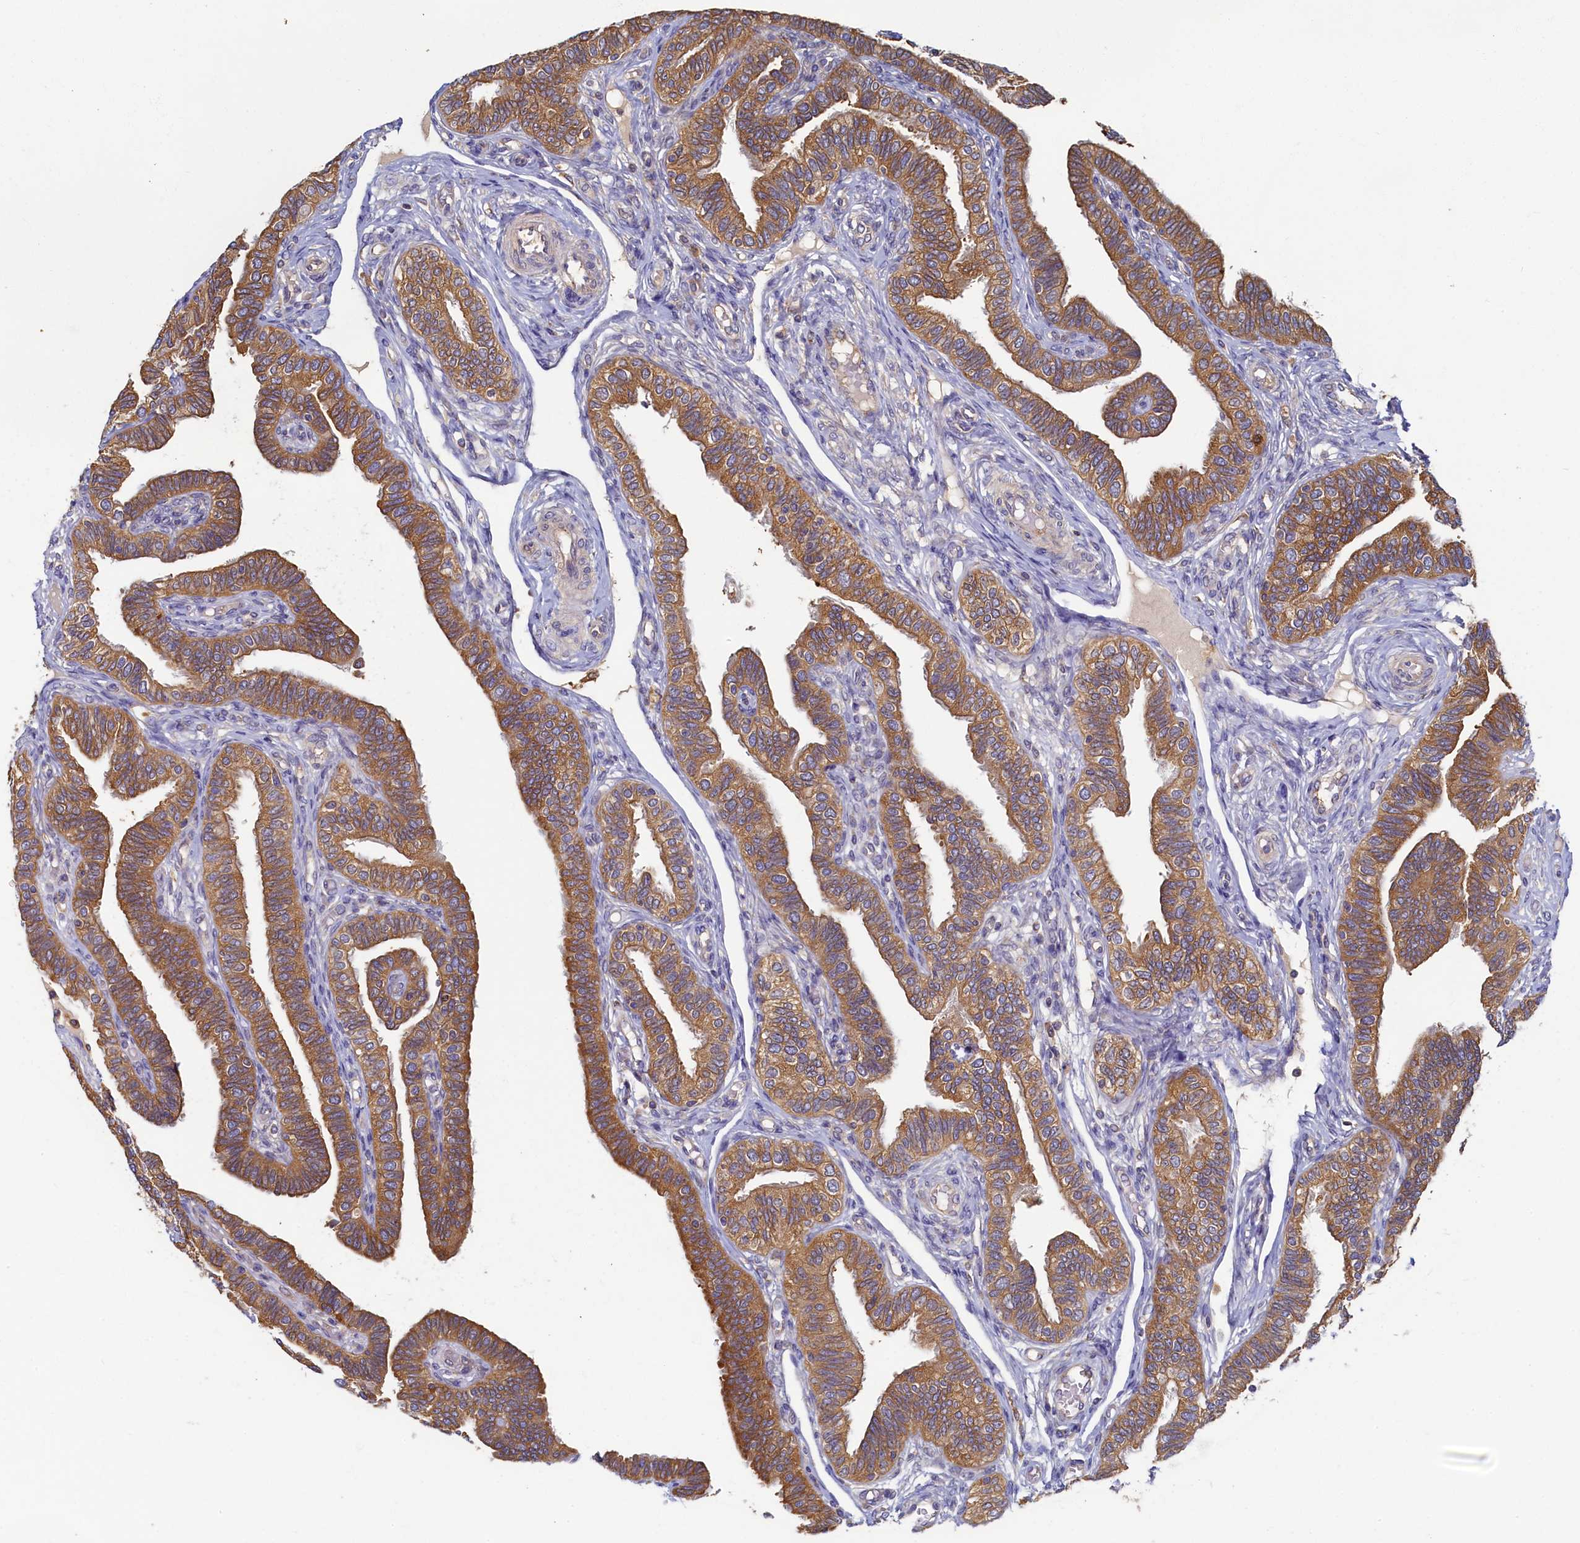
{"staining": {"intensity": "moderate", "quantity": ">75%", "location": "cytoplasmic/membranous"}, "tissue": "fallopian tube", "cell_type": "Glandular cells", "image_type": "normal", "snomed": [{"axis": "morphology", "description": "Normal tissue, NOS"}, {"axis": "topography", "description": "Fallopian tube"}], "caption": "Immunohistochemistry (IHC) (DAB) staining of normal human fallopian tube displays moderate cytoplasmic/membranous protein positivity in about >75% of glandular cells.", "gene": "TIMM8B", "patient": {"sex": "female", "age": 39}}